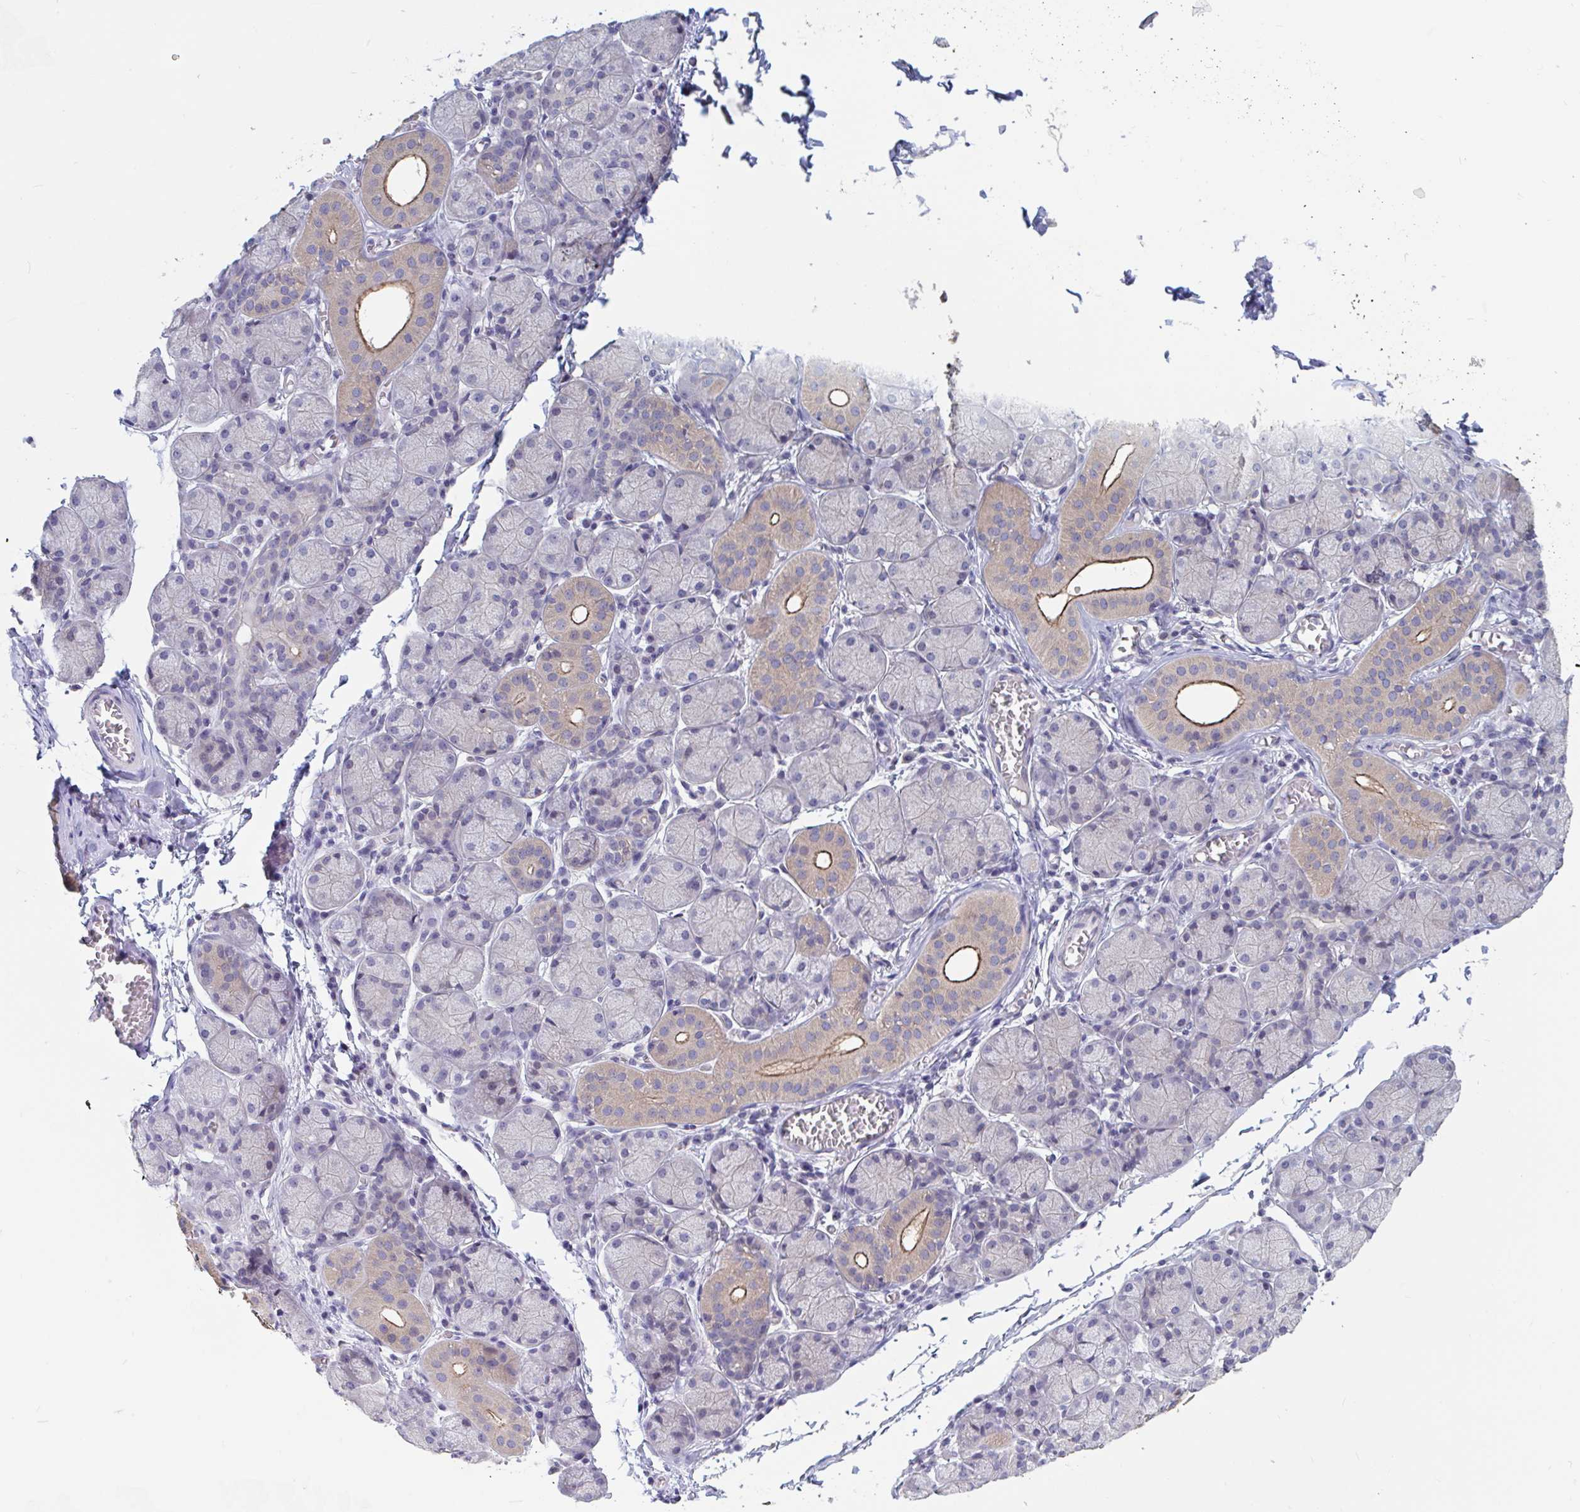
{"staining": {"intensity": "moderate", "quantity": "<25%", "location": "cytoplasmic/membranous"}, "tissue": "salivary gland", "cell_type": "Glandular cells", "image_type": "normal", "snomed": [{"axis": "morphology", "description": "Normal tissue, NOS"}, {"axis": "topography", "description": "Salivary gland"}], "caption": "Immunohistochemical staining of normal salivary gland demonstrates moderate cytoplasmic/membranous protein expression in about <25% of glandular cells.", "gene": "UNKL", "patient": {"sex": "female", "age": 24}}